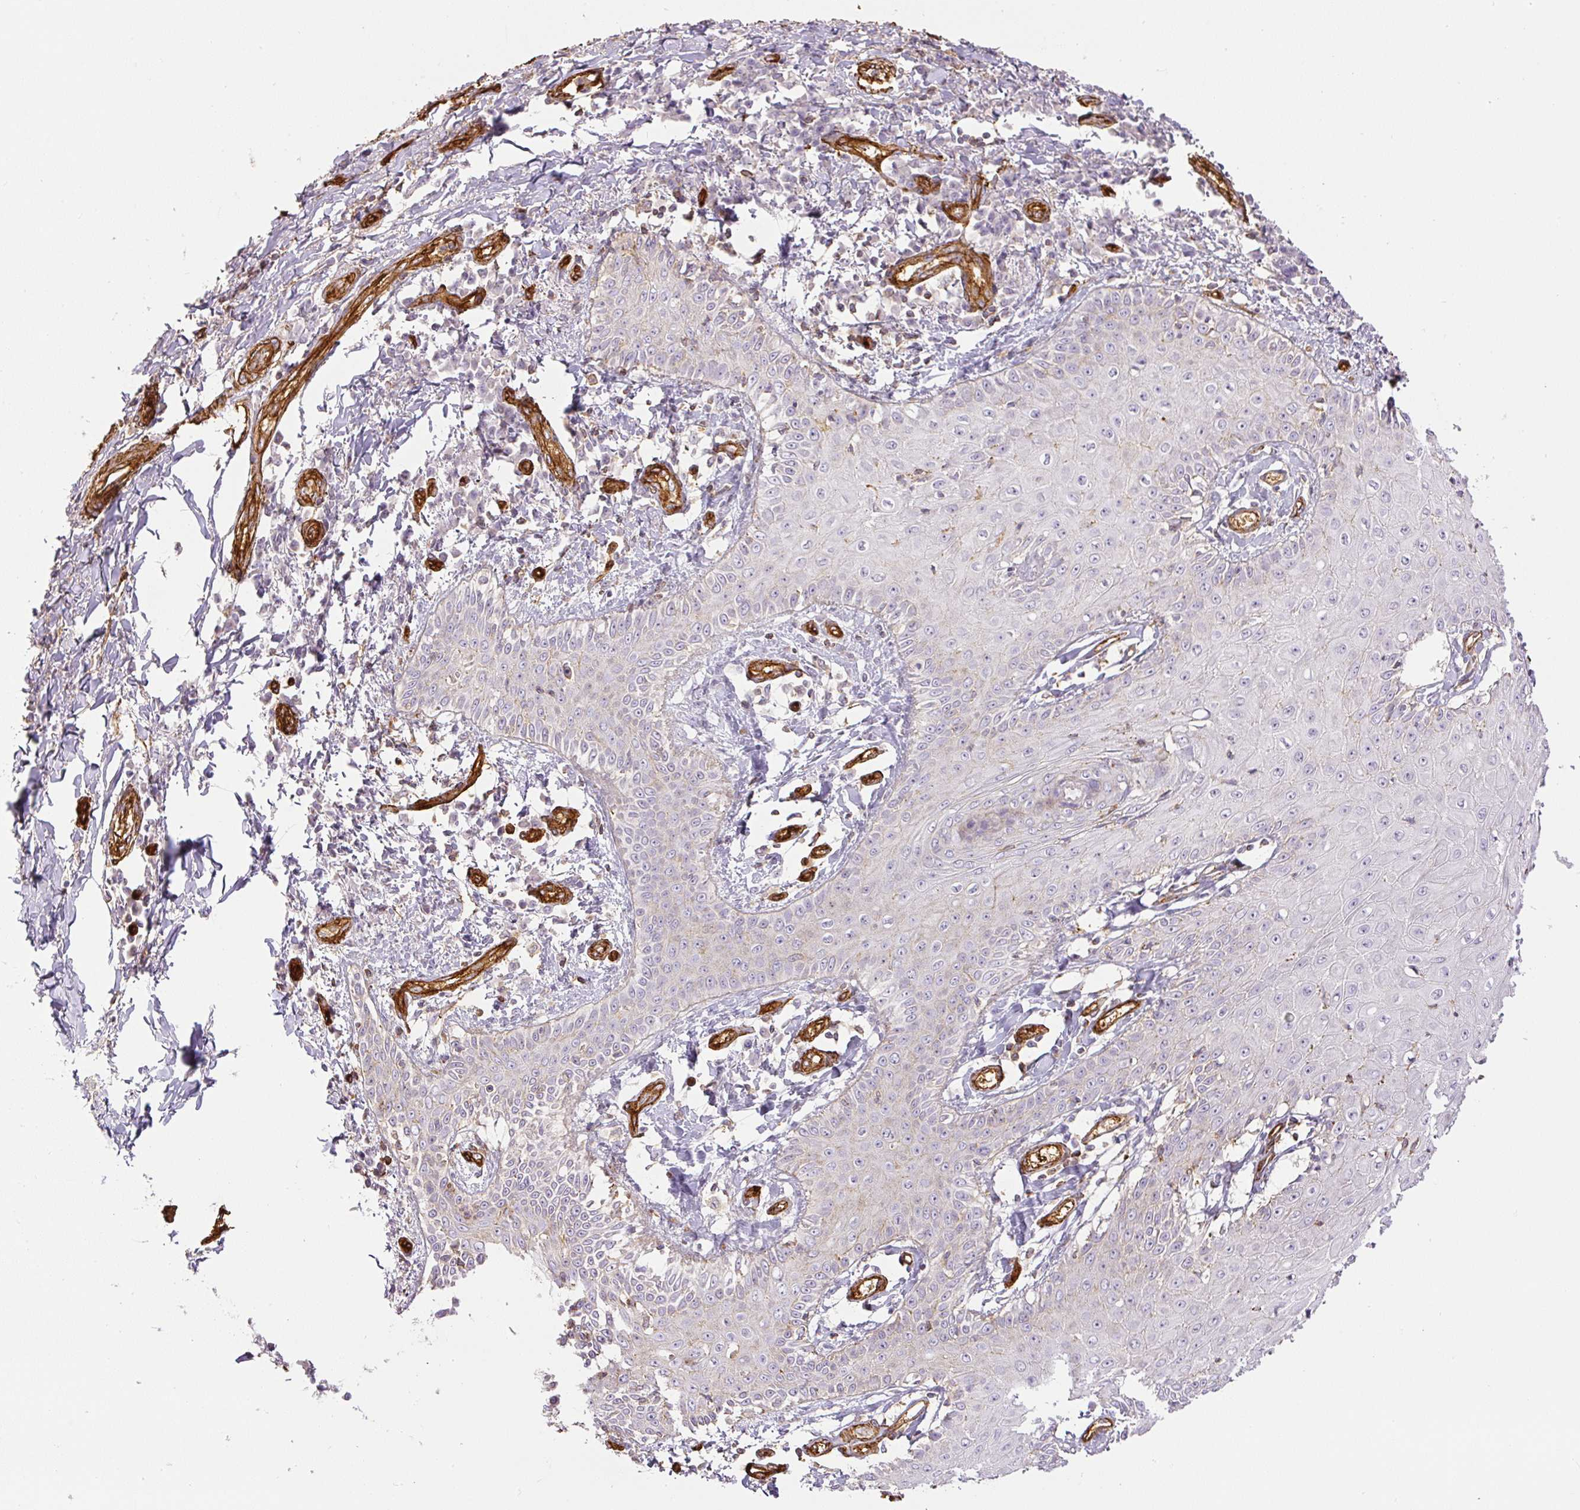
{"staining": {"intensity": "moderate", "quantity": "<25%", "location": "cytoplasmic/membranous"}, "tissue": "skin cancer", "cell_type": "Tumor cells", "image_type": "cancer", "snomed": [{"axis": "morphology", "description": "Squamous cell carcinoma, NOS"}, {"axis": "topography", "description": "Skin"}], "caption": "A photomicrograph of human squamous cell carcinoma (skin) stained for a protein demonstrates moderate cytoplasmic/membranous brown staining in tumor cells.", "gene": "MYL12A", "patient": {"sex": "male", "age": 70}}